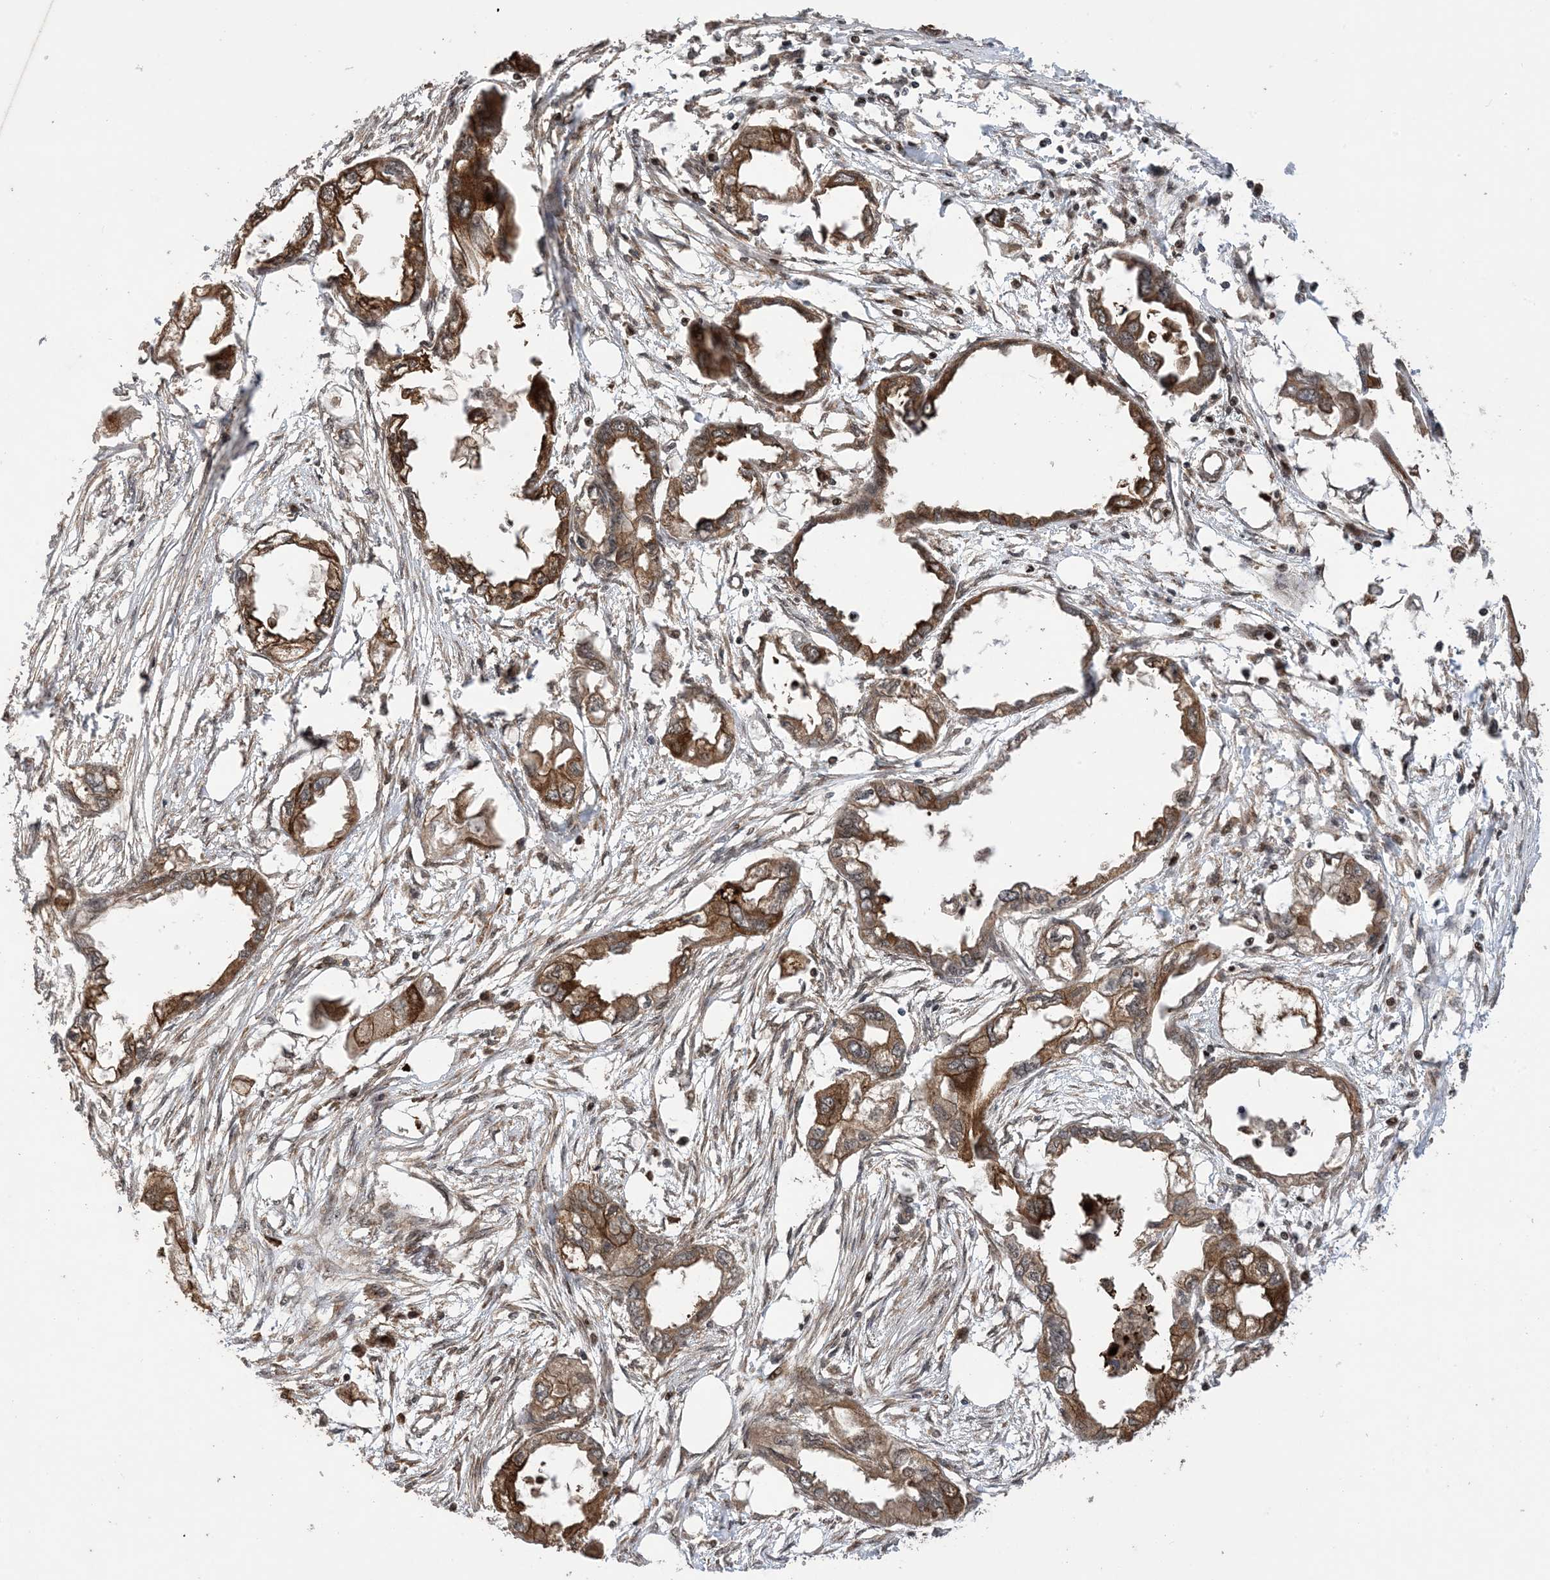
{"staining": {"intensity": "moderate", "quantity": ">75%", "location": "cytoplasmic/membranous"}, "tissue": "endometrial cancer", "cell_type": "Tumor cells", "image_type": "cancer", "snomed": [{"axis": "morphology", "description": "Adenocarcinoma, NOS"}, {"axis": "morphology", "description": "Adenocarcinoma, metastatic, NOS"}, {"axis": "topography", "description": "Adipose tissue"}, {"axis": "topography", "description": "Endometrium"}], "caption": "A brown stain labels moderate cytoplasmic/membranous expression of a protein in endometrial cancer tumor cells. Ihc stains the protein of interest in brown and the nuclei are stained blue.", "gene": "ZNF511", "patient": {"sex": "female", "age": 67}}